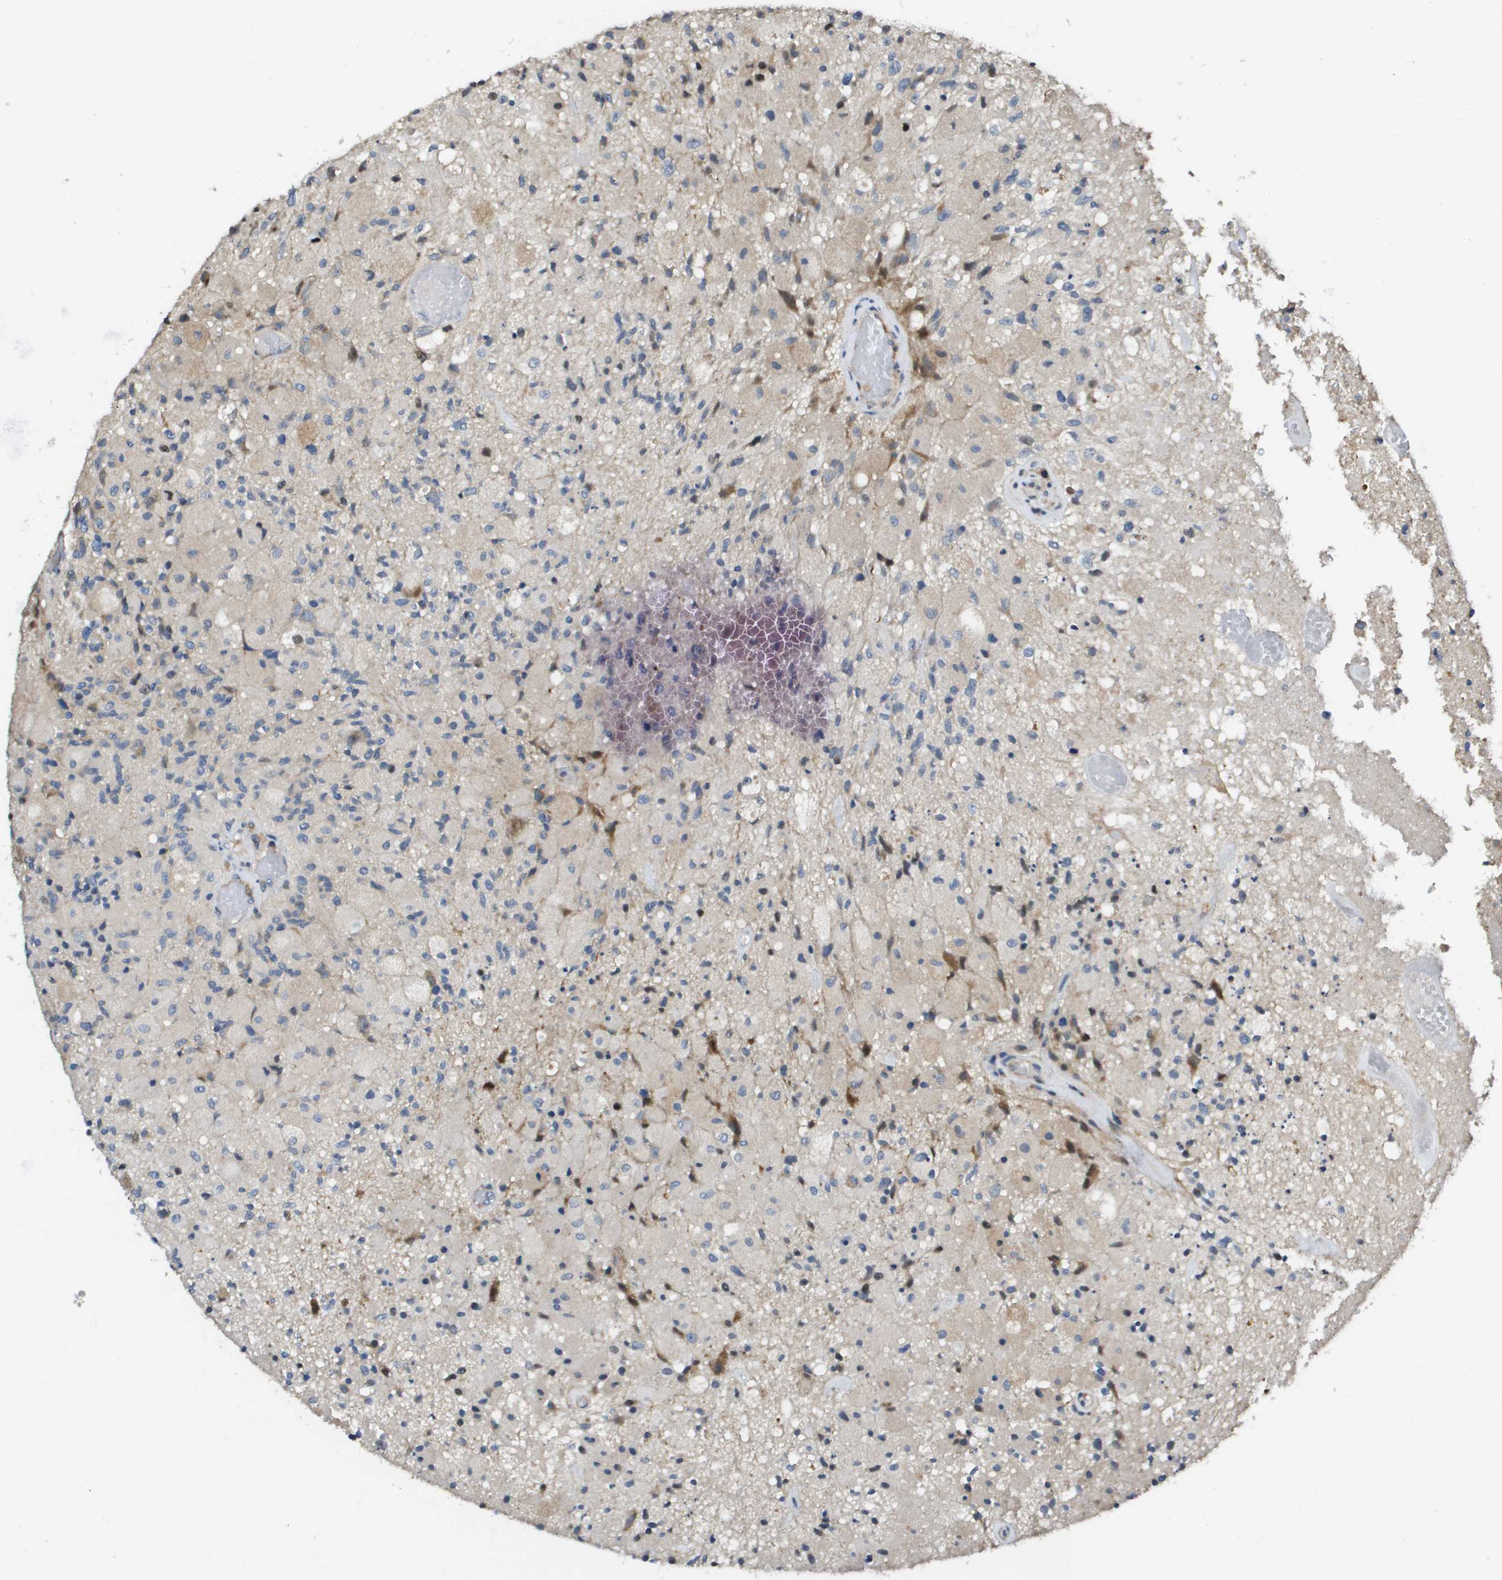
{"staining": {"intensity": "moderate", "quantity": "<25%", "location": "nuclear"}, "tissue": "glioma", "cell_type": "Tumor cells", "image_type": "cancer", "snomed": [{"axis": "morphology", "description": "Normal tissue, NOS"}, {"axis": "morphology", "description": "Glioma, malignant, High grade"}, {"axis": "topography", "description": "Cerebral cortex"}], "caption": "Protein expression analysis of human malignant glioma (high-grade) reveals moderate nuclear positivity in approximately <25% of tumor cells.", "gene": "SCN4B", "patient": {"sex": "male", "age": 77}}